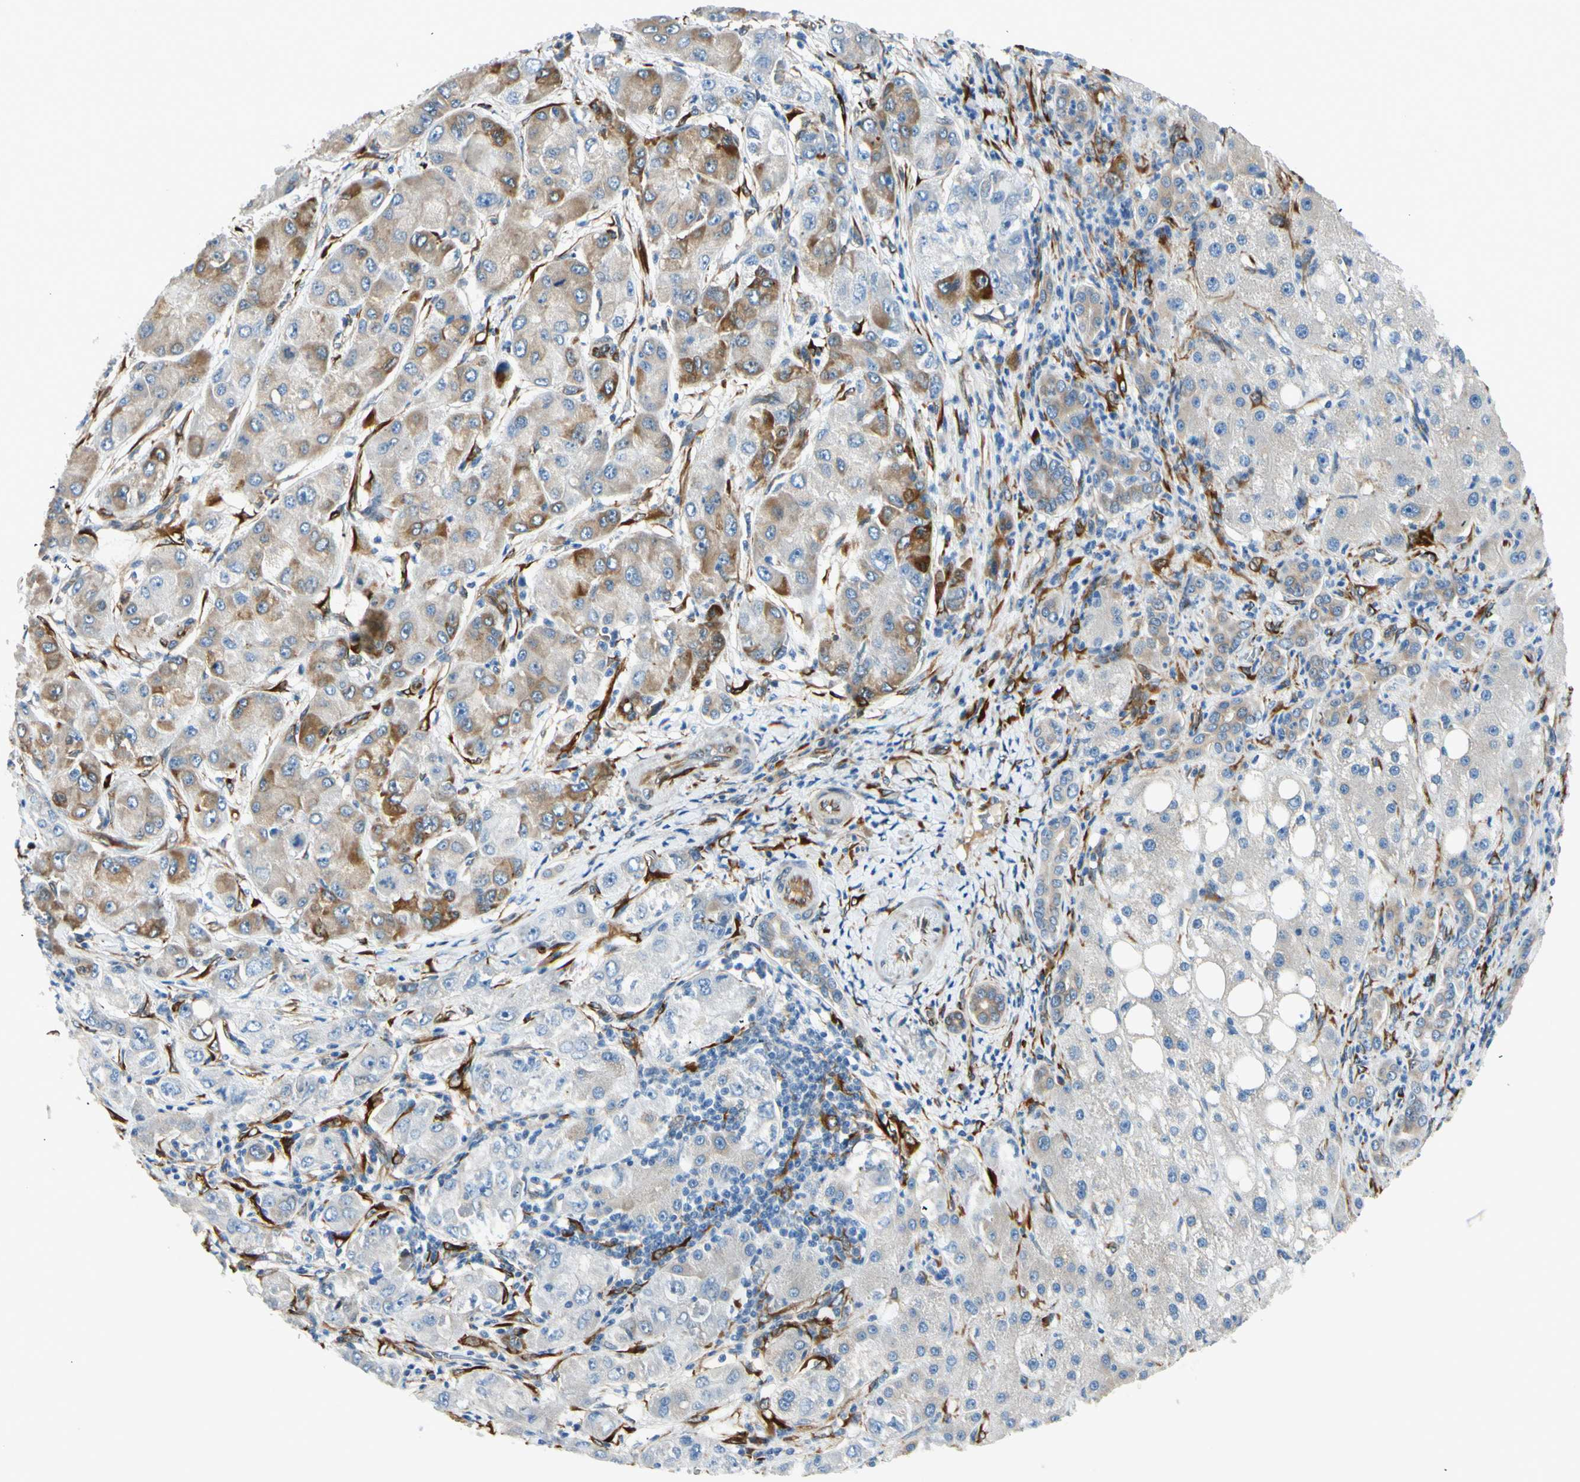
{"staining": {"intensity": "moderate", "quantity": "25%-75%", "location": "cytoplasmic/membranous"}, "tissue": "liver cancer", "cell_type": "Tumor cells", "image_type": "cancer", "snomed": [{"axis": "morphology", "description": "Carcinoma, Hepatocellular, NOS"}, {"axis": "topography", "description": "Liver"}], "caption": "An image showing moderate cytoplasmic/membranous positivity in approximately 25%-75% of tumor cells in liver cancer (hepatocellular carcinoma), as visualized by brown immunohistochemical staining.", "gene": "FKBP7", "patient": {"sex": "male", "age": 80}}